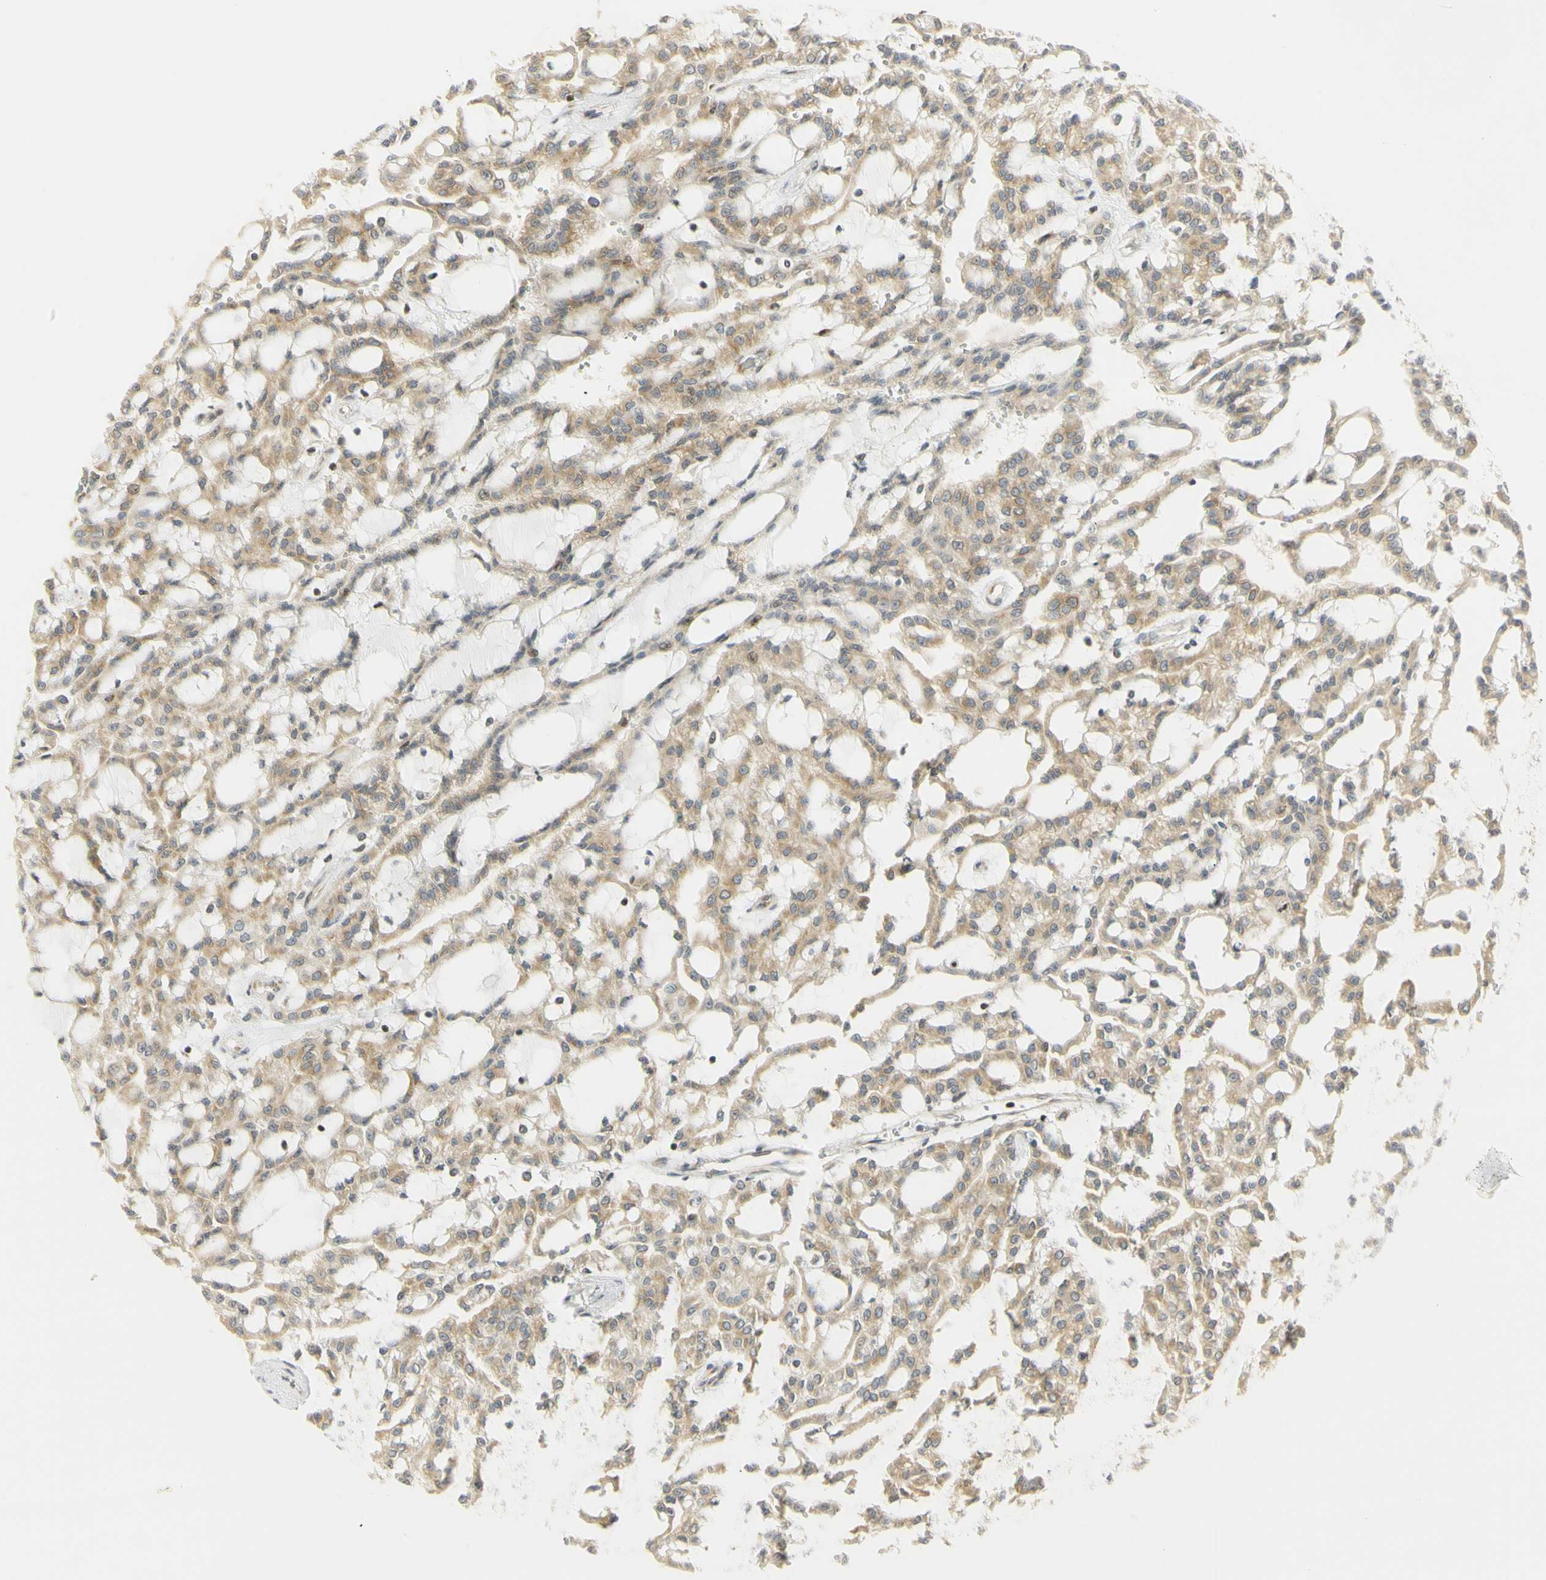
{"staining": {"intensity": "moderate", "quantity": ">75%", "location": "cytoplasmic/membranous"}, "tissue": "renal cancer", "cell_type": "Tumor cells", "image_type": "cancer", "snomed": [{"axis": "morphology", "description": "Adenocarcinoma, NOS"}, {"axis": "topography", "description": "Kidney"}], "caption": "IHC (DAB (3,3'-diaminobenzidine)) staining of human renal cancer reveals moderate cytoplasmic/membranous protein staining in about >75% of tumor cells.", "gene": "KIF11", "patient": {"sex": "male", "age": 63}}